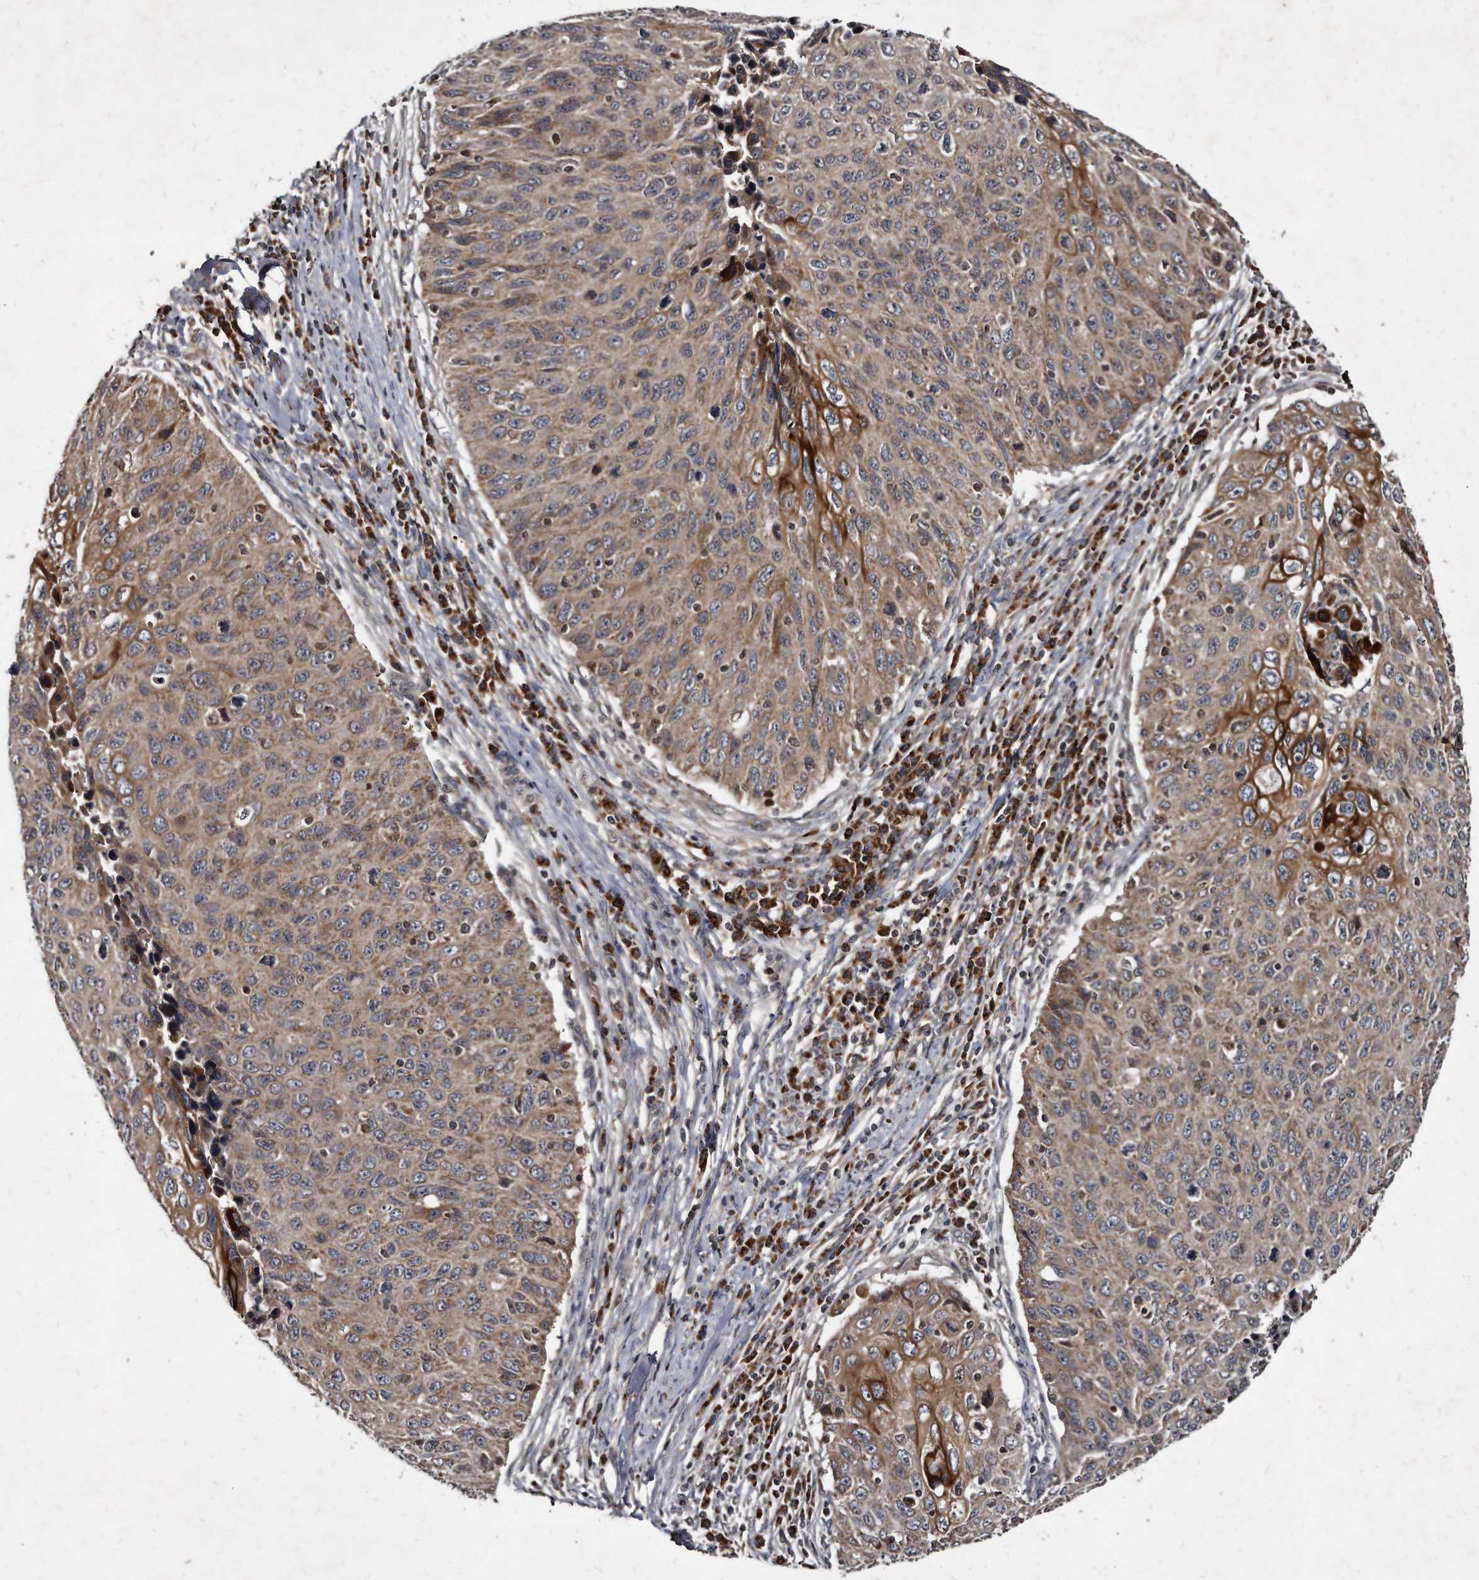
{"staining": {"intensity": "moderate", "quantity": ">75%", "location": "cytoplasmic/membranous"}, "tissue": "cervical cancer", "cell_type": "Tumor cells", "image_type": "cancer", "snomed": [{"axis": "morphology", "description": "Squamous cell carcinoma, NOS"}, {"axis": "topography", "description": "Cervix"}], "caption": "This is an image of immunohistochemistry staining of squamous cell carcinoma (cervical), which shows moderate positivity in the cytoplasmic/membranous of tumor cells.", "gene": "FAM136A", "patient": {"sex": "female", "age": 53}}